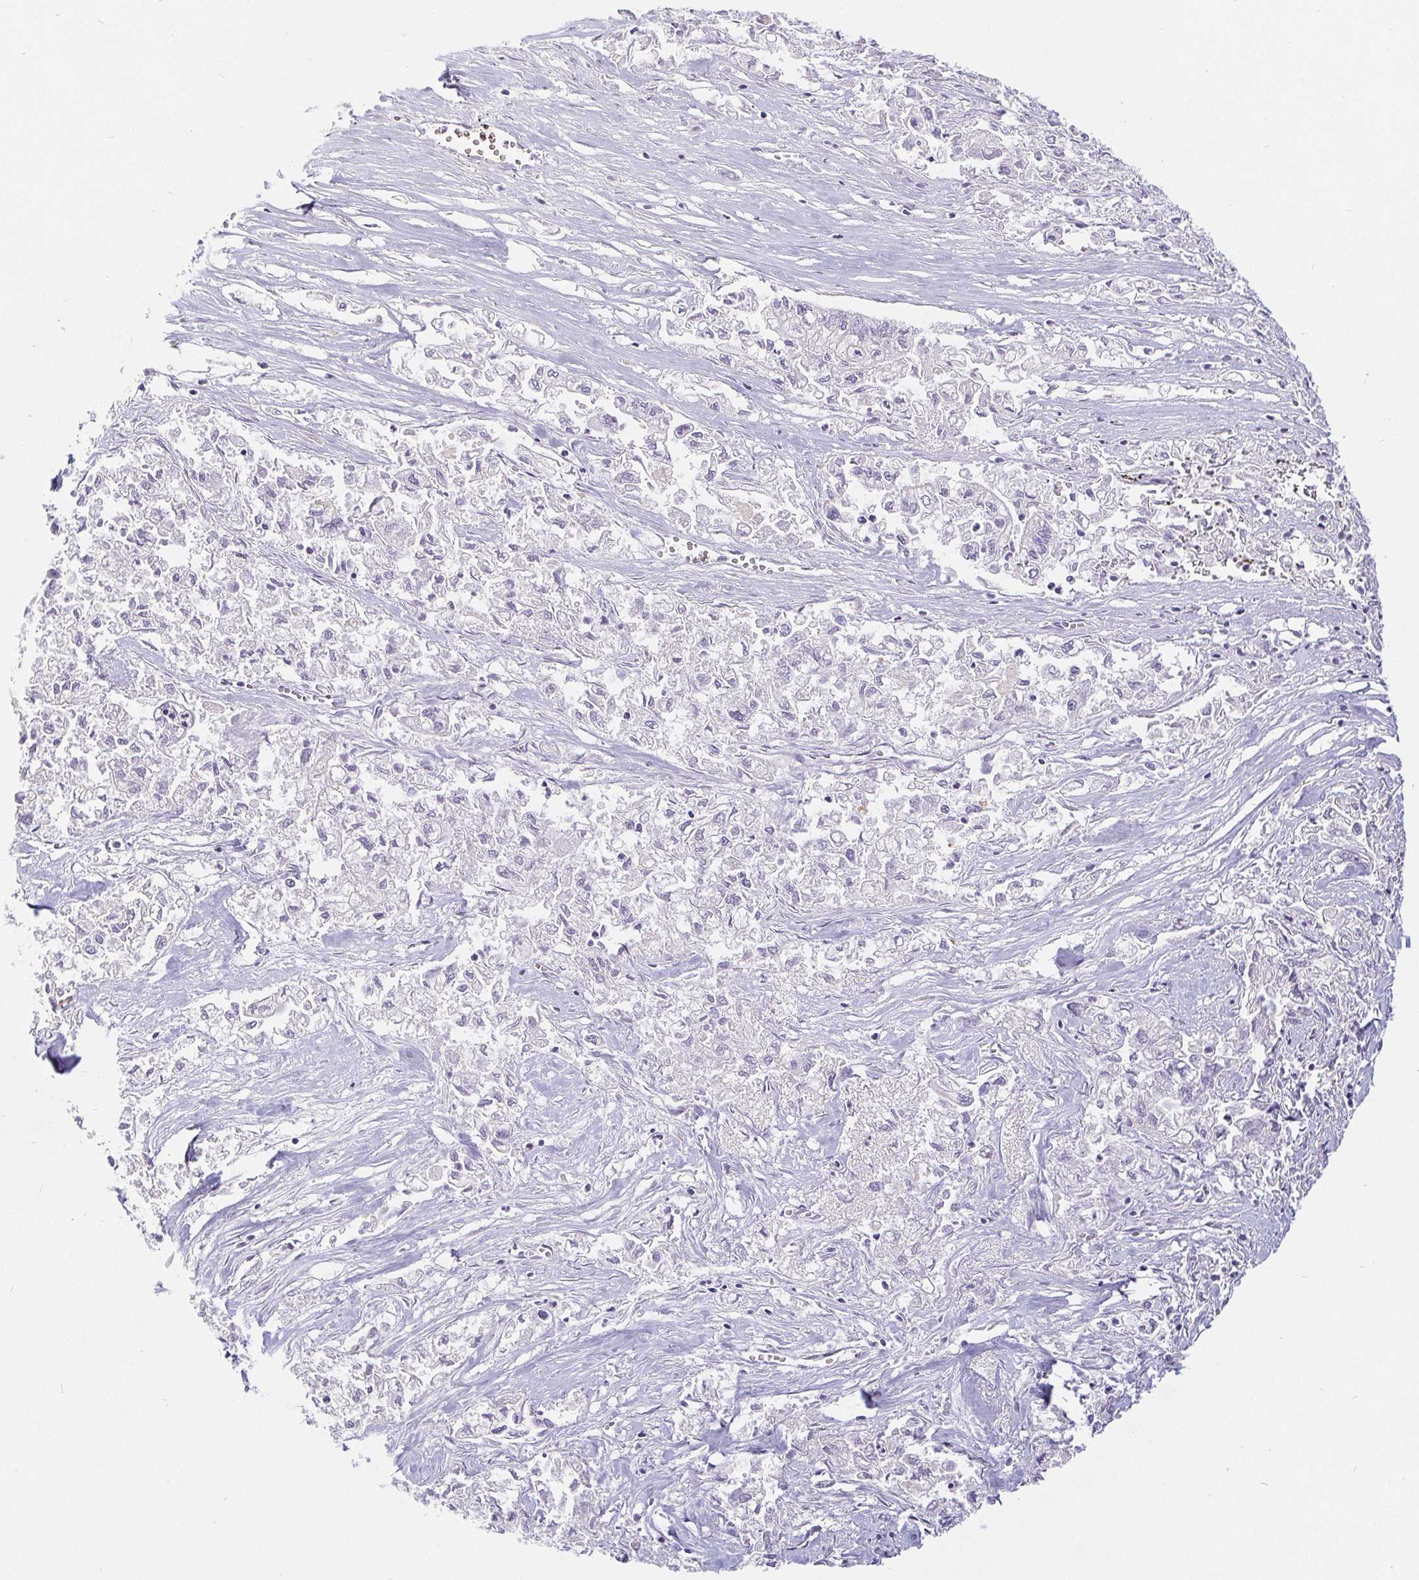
{"staining": {"intensity": "negative", "quantity": "none", "location": "none"}, "tissue": "pancreatic cancer", "cell_type": "Tumor cells", "image_type": "cancer", "snomed": [{"axis": "morphology", "description": "Adenocarcinoma, NOS"}, {"axis": "topography", "description": "Pancreas"}], "caption": "IHC micrograph of neoplastic tissue: human pancreatic cancer stained with DAB demonstrates no significant protein positivity in tumor cells.", "gene": "POU2F1", "patient": {"sex": "male", "age": 72}}